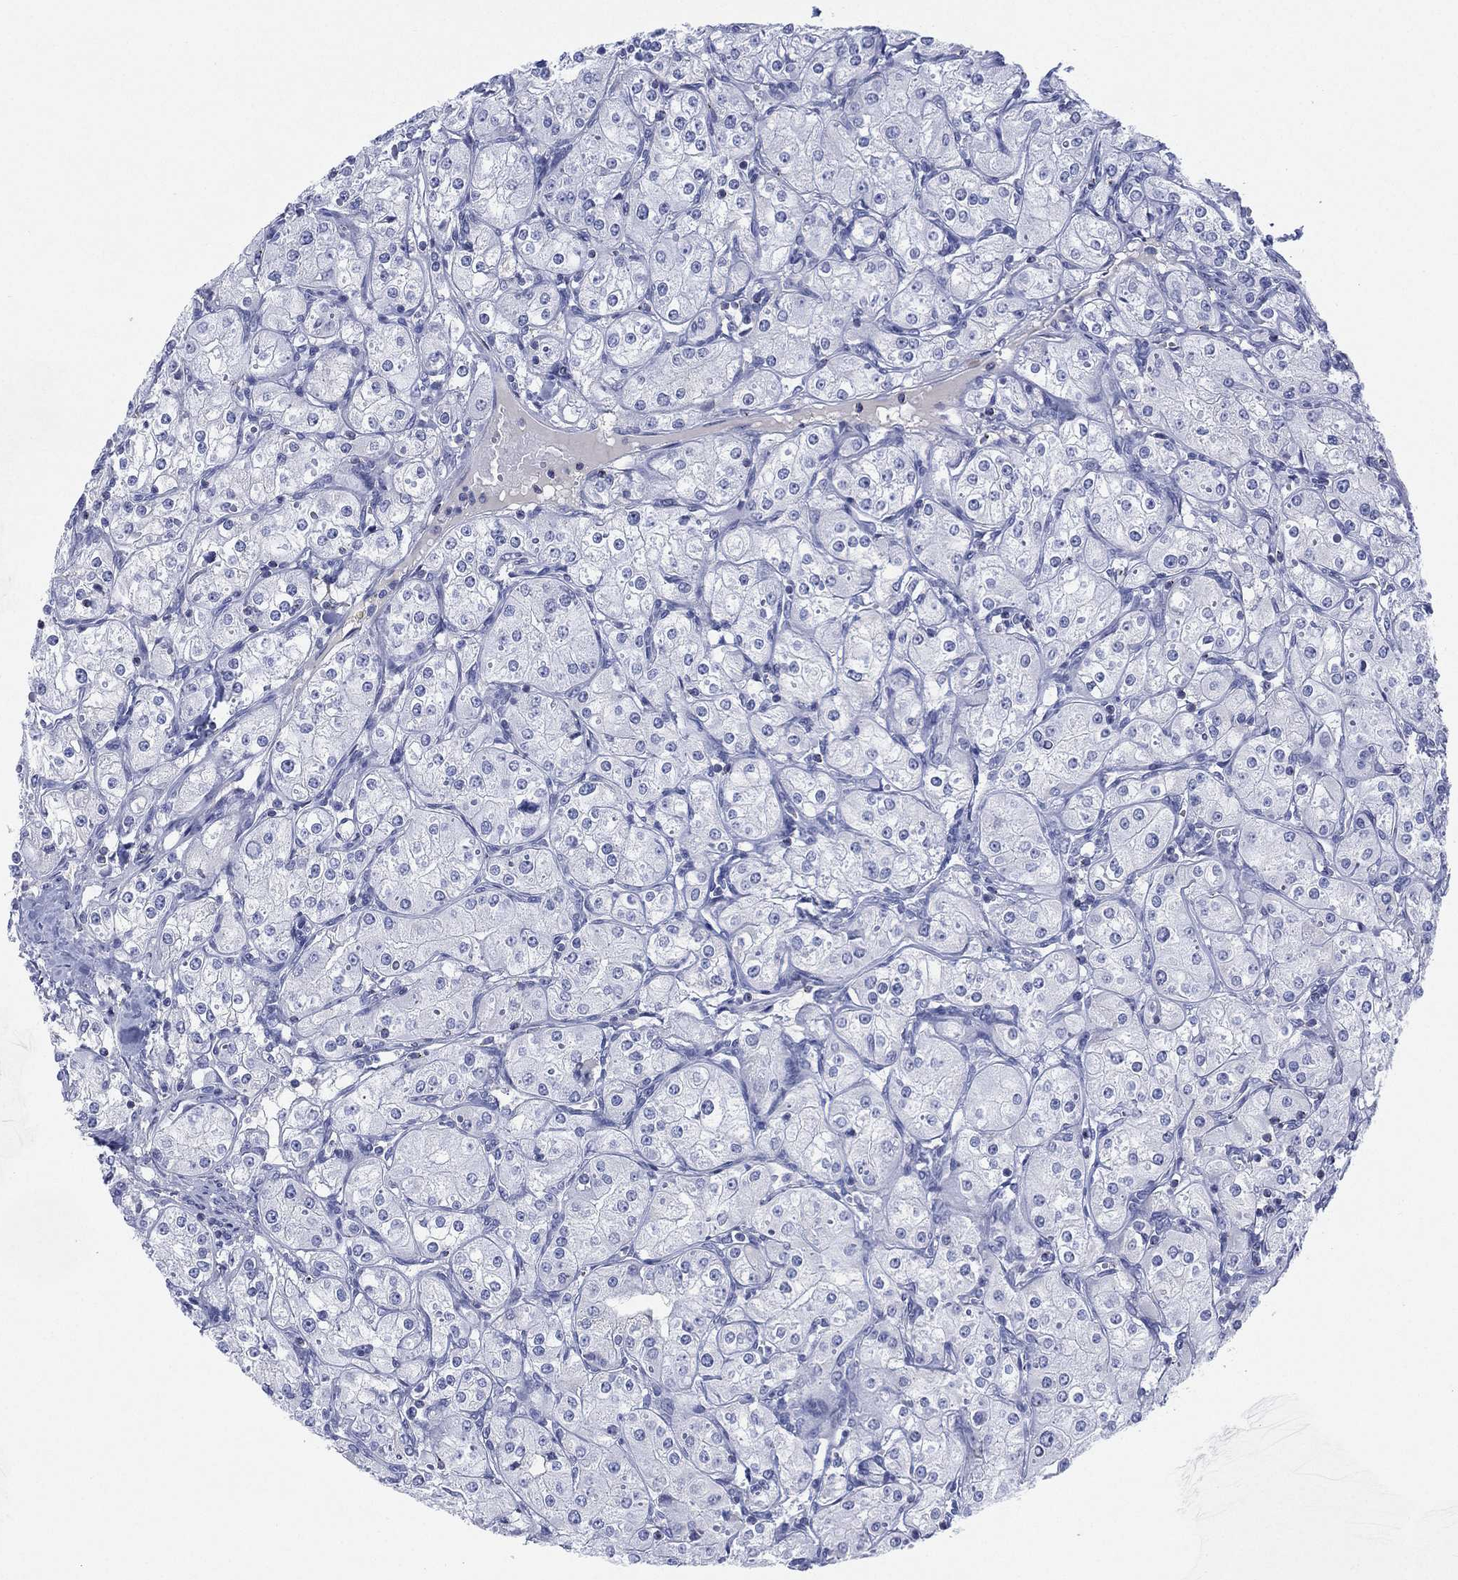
{"staining": {"intensity": "negative", "quantity": "none", "location": "none"}, "tissue": "renal cancer", "cell_type": "Tumor cells", "image_type": "cancer", "snomed": [{"axis": "morphology", "description": "Adenocarcinoma, NOS"}, {"axis": "topography", "description": "Kidney"}], "caption": "An immunohistochemistry (IHC) image of renal cancer is shown. There is no staining in tumor cells of renal cancer.", "gene": "SEPTIN1", "patient": {"sex": "male", "age": 77}}